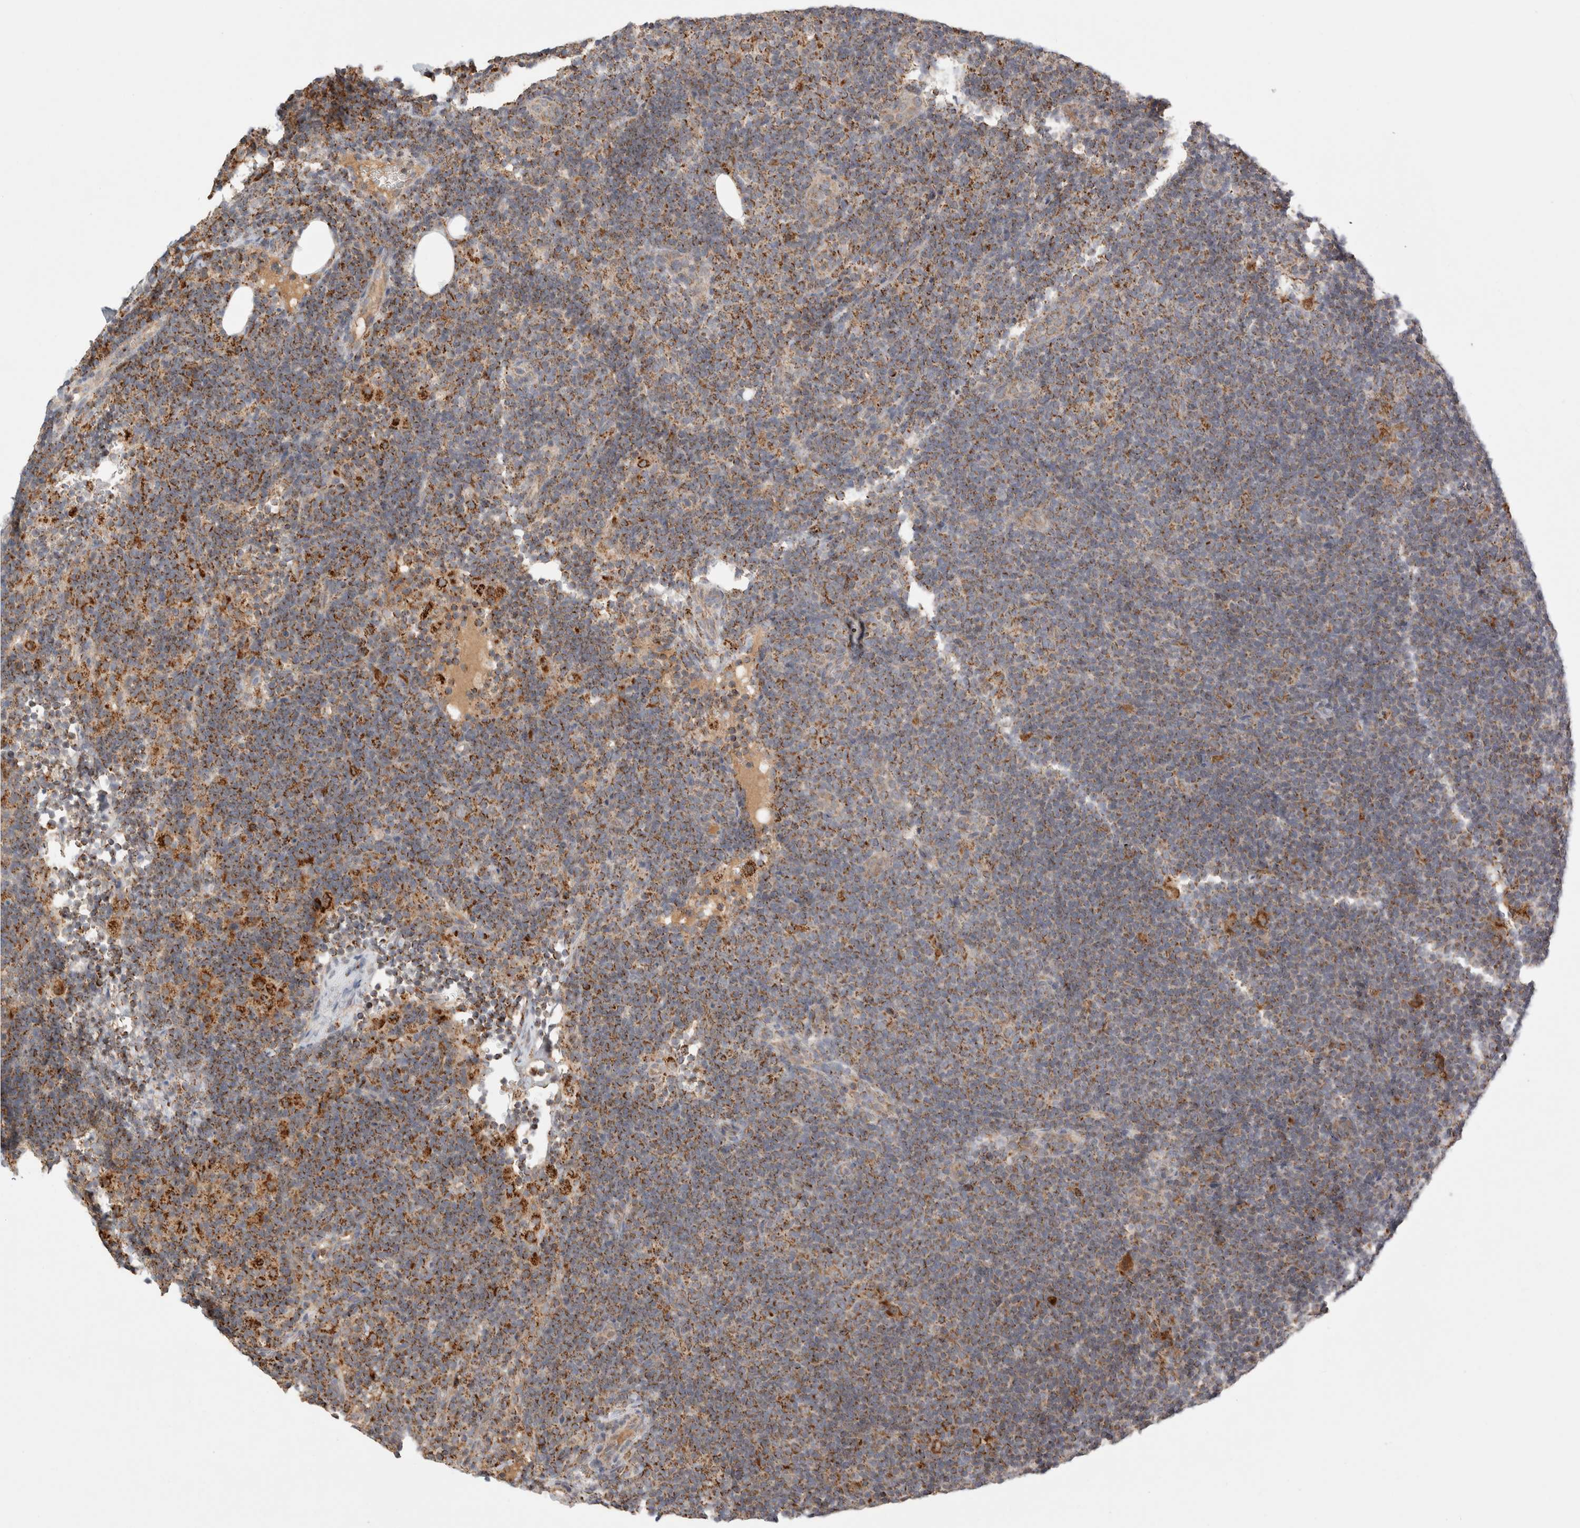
{"staining": {"intensity": "moderate", "quantity": ">75%", "location": "cytoplasmic/membranous"}, "tissue": "lymphoma", "cell_type": "Tumor cells", "image_type": "cancer", "snomed": [{"axis": "morphology", "description": "Hodgkin's disease, NOS"}, {"axis": "topography", "description": "Lymph node"}], "caption": "This is an image of IHC staining of Hodgkin's disease, which shows moderate staining in the cytoplasmic/membranous of tumor cells.", "gene": "HROB", "patient": {"sex": "female", "age": 57}}